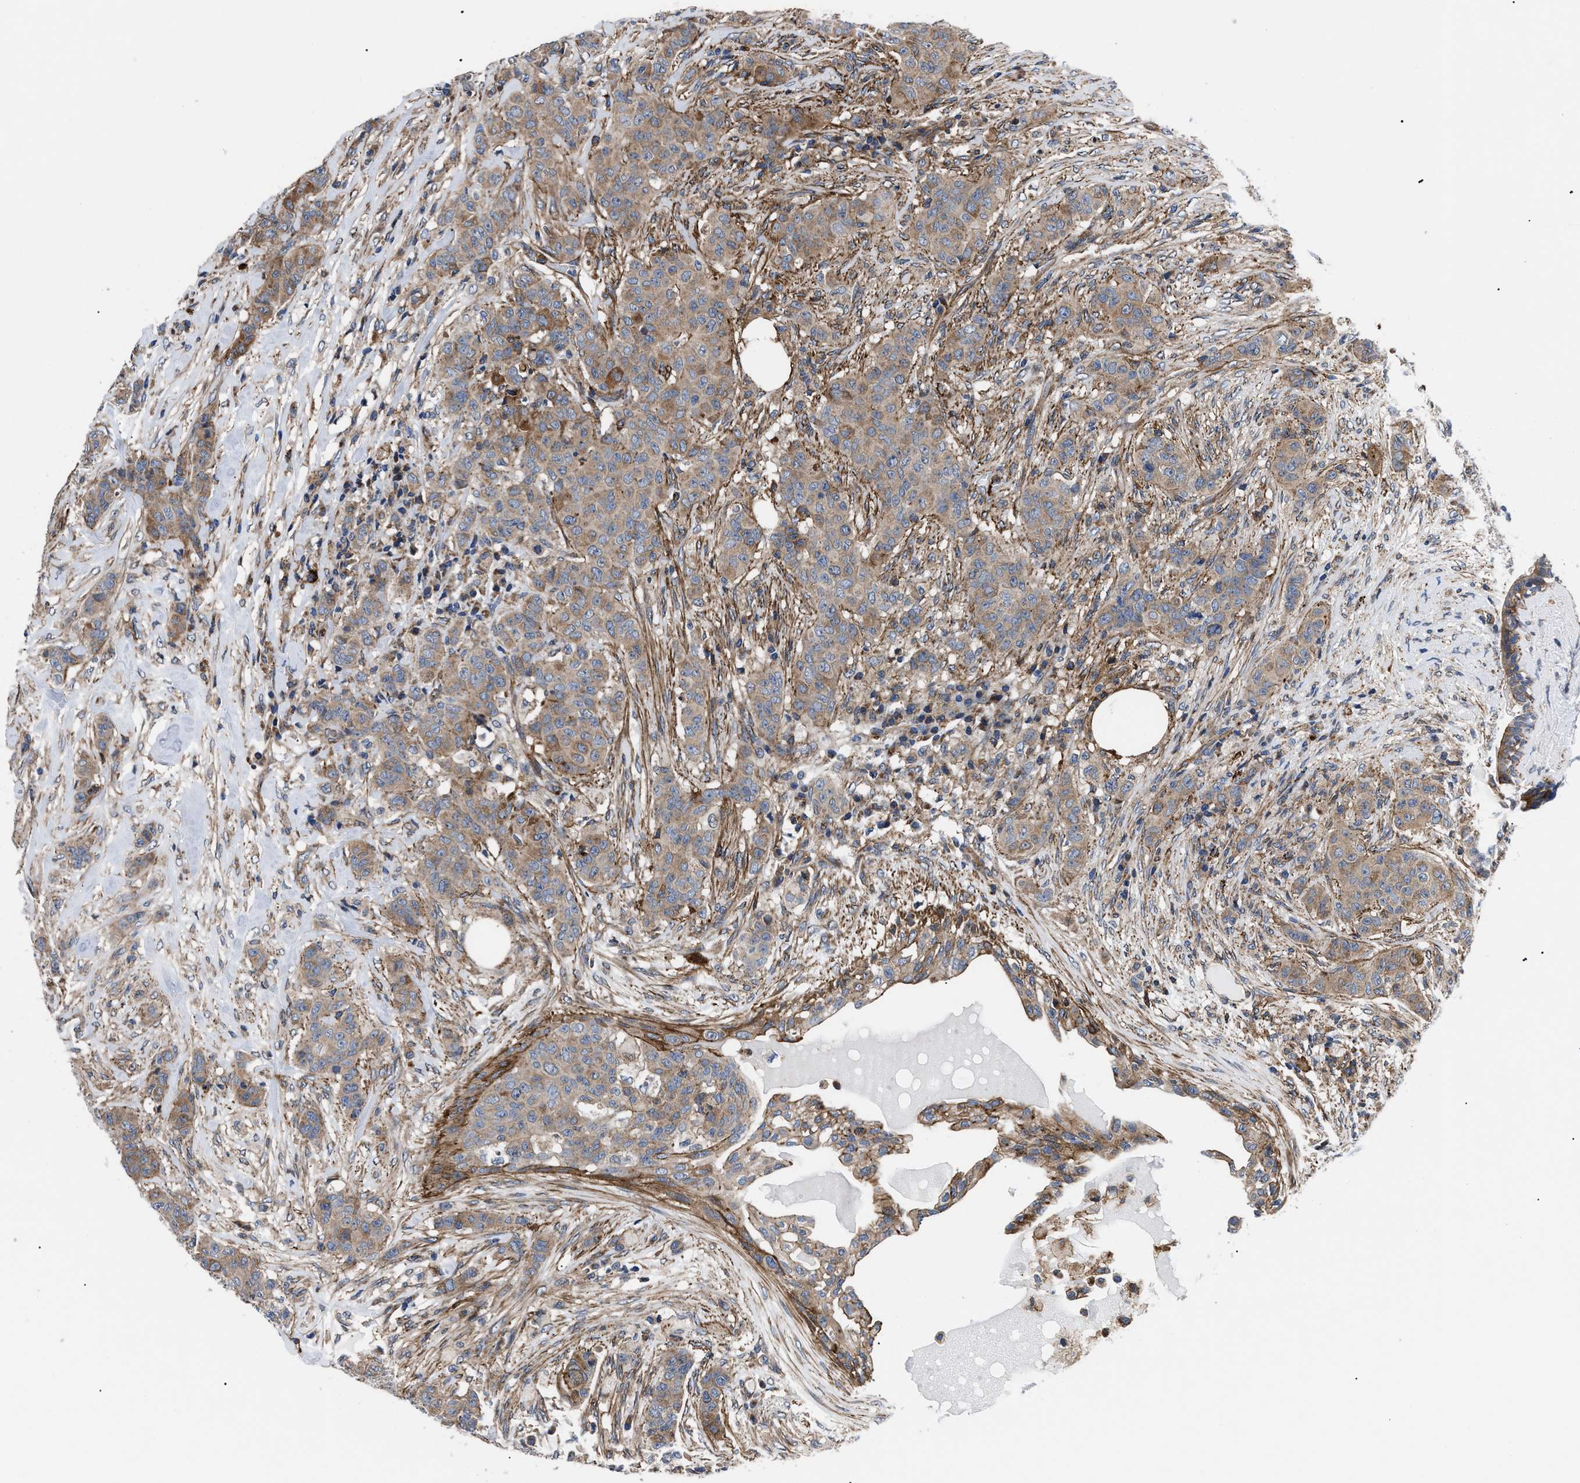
{"staining": {"intensity": "moderate", "quantity": ">75%", "location": "cytoplasmic/membranous"}, "tissue": "breast cancer", "cell_type": "Tumor cells", "image_type": "cancer", "snomed": [{"axis": "morphology", "description": "Normal tissue, NOS"}, {"axis": "morphology", "description": "Duct carcinoma"}, {"axis": "topography", "description": "Breast"}], "caption": "This photomicrograph displays immunohistochemistry (IHC) staining of breast cancer (intraductal carcinoma), with medium moderate cytoplasmic/membranous positivity in approximately >75% of tumor cells.", "gene": "SPAST", "patient": {"sex": "female", "age": 40}}